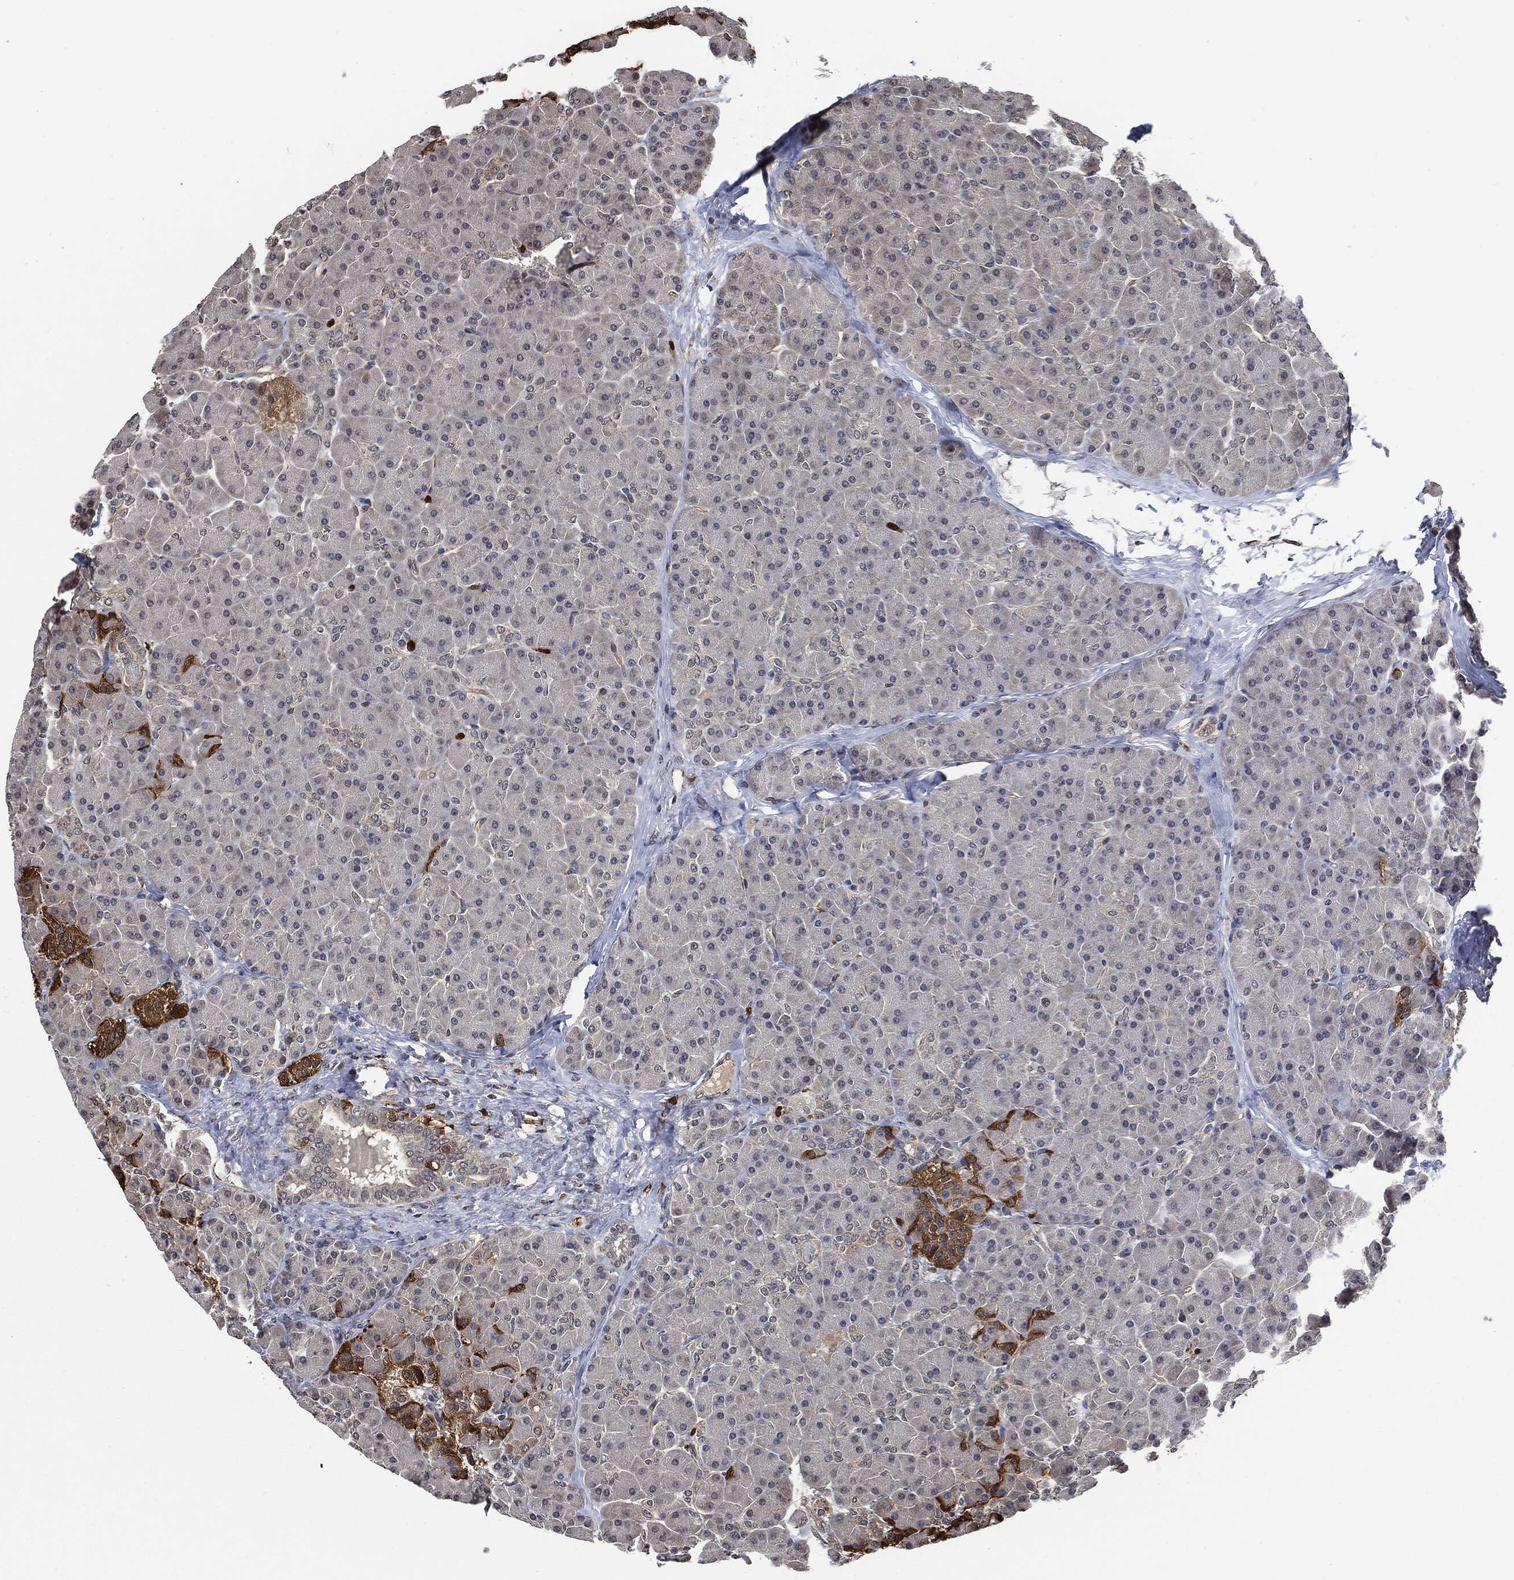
{"staining": {"intensity": "negative", "quantity": "none", "location": "none"}, "tissue": "pancreas", "cell_type": "Exocrine glandular cells", "image_type": "normal", "snomed": [{"axis": "morphology", "description": "Normal tissue, NOS"}, {"axis": "topography", "description": "Pancreas"}], "caption": "This image is of unremarkable pancreas stained with immunohistochemistry to label a protein in brown with the nuclei are counter-stained blue. There is no expression in exocrine glandular cells. (DAB immunohistochemistry (IHC) with hematoxylin counter stain).", "gene": "S100A9", "patient": {"sex": "female", "age": 44}}